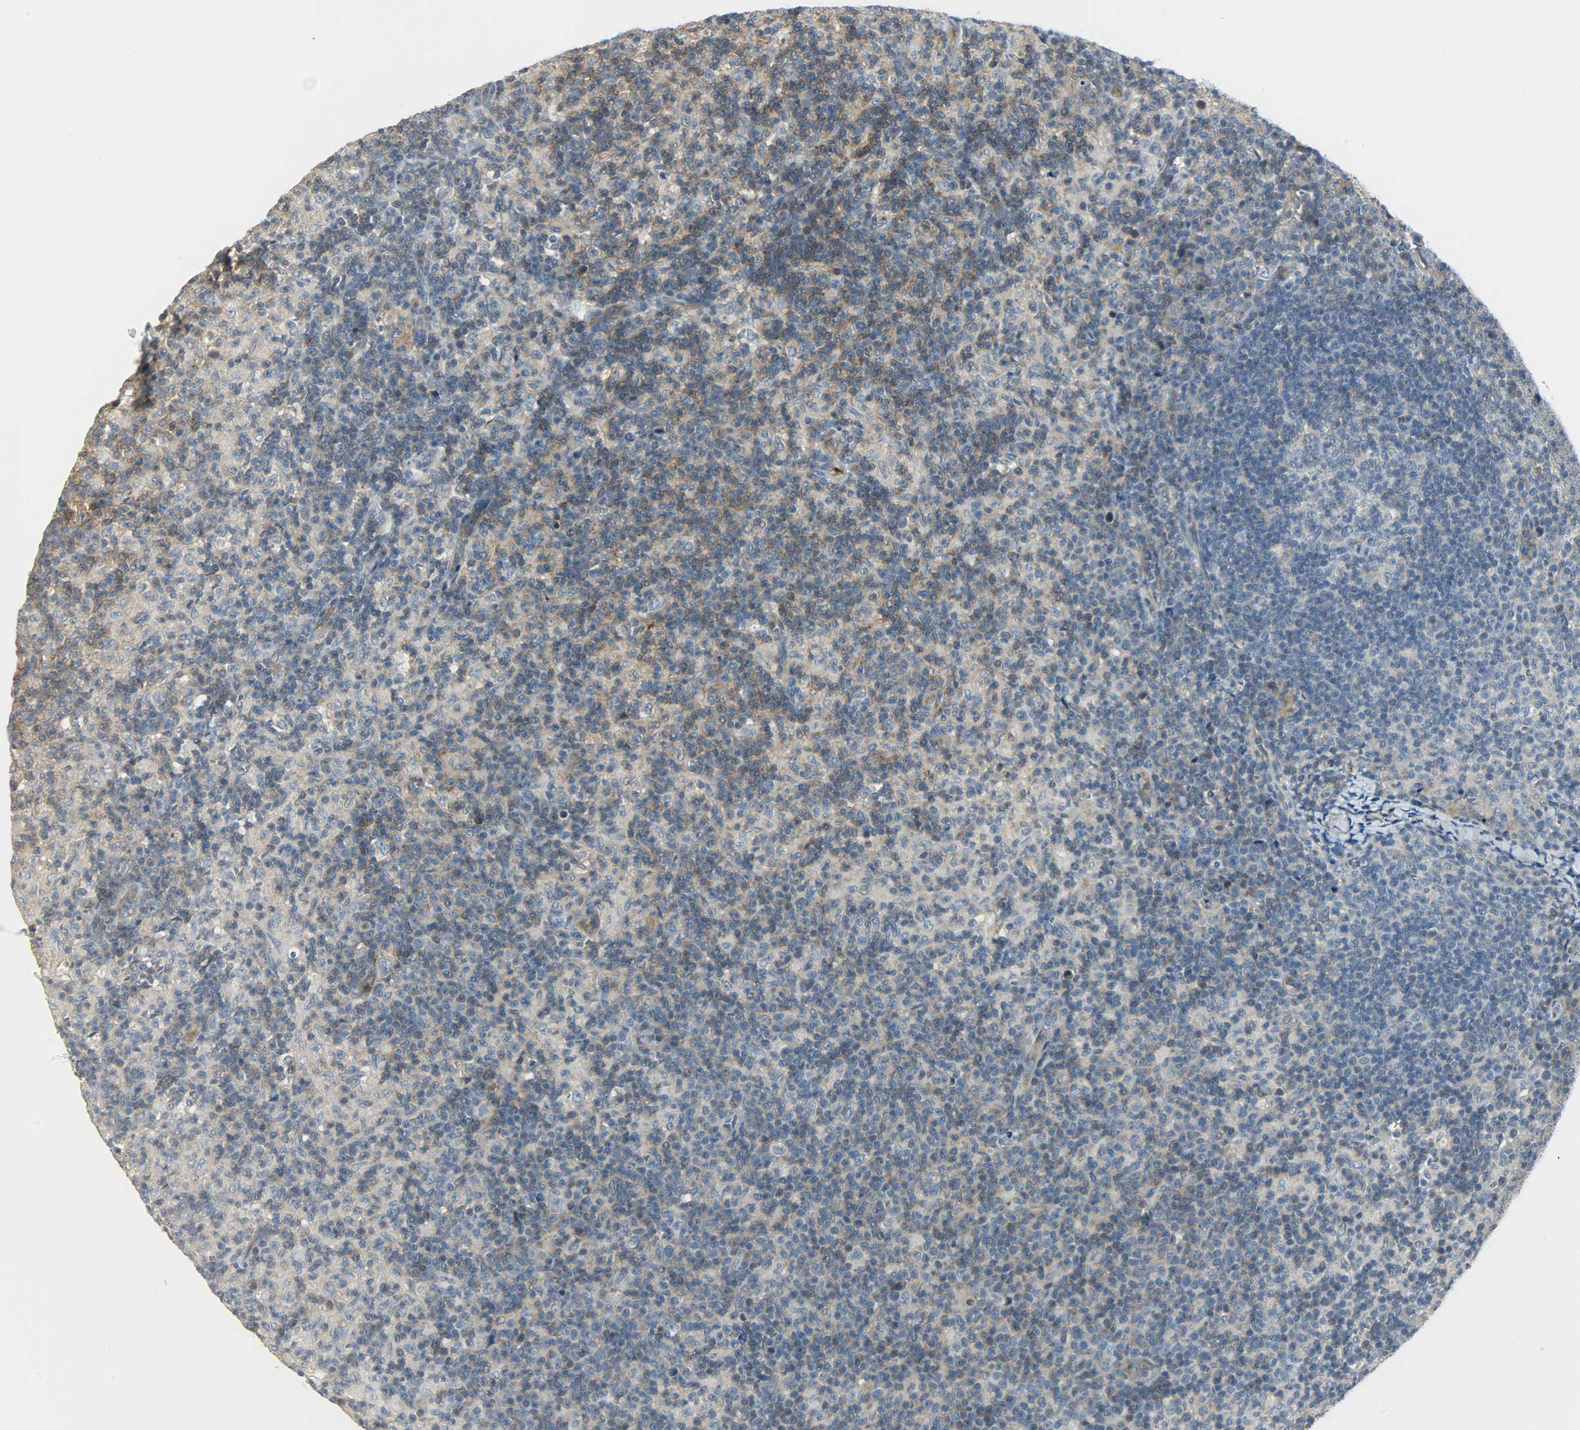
{"staining": {"intensity": "weak", "quantity": "<25%", "location": "cytoplasmic/membranous"}, "tissue": "lymph node", "cell_type": "Germinal center cells", "image_type": "normal", "snomed": [{"axis": "morphology", "description": "Normal tissue, NOS"}, {"axis": "morphology", "description": "Inflammation, NOS"}, {"axis": "topography", "description": "Lymph node"}], "caption": "This image is of unremarkable lymph node stained with IHC to label a protein in brown with the nuclei are counter-stained blue. There is no positivity in germinal center cells. (DAB IHC visualized using brightfield microscopy, high magnification).", "gene": "CD4", "patient": {"sex": "male", "age": 55}}